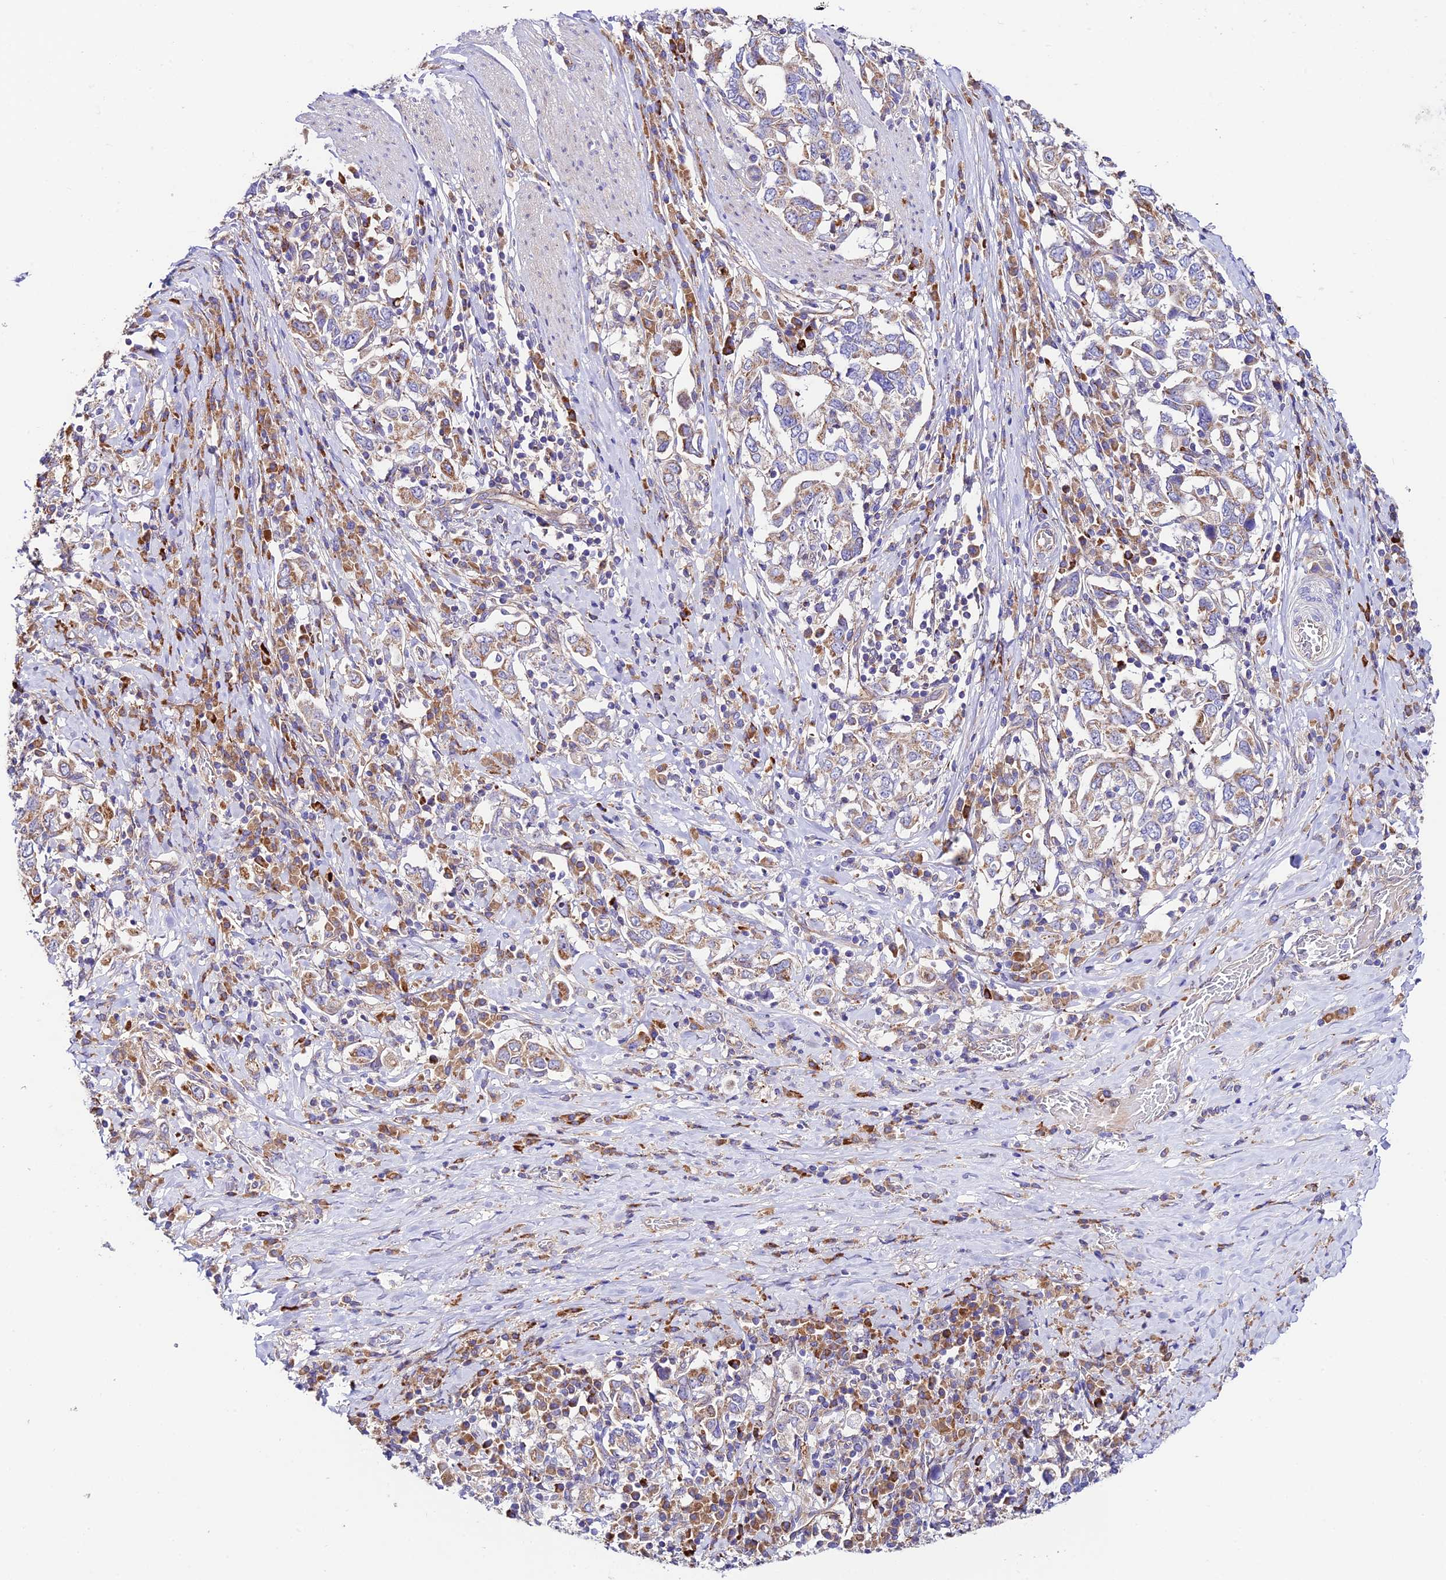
{"staining": {"intensity": "weak", "quantity": "25%-75%", "location": "cytoplasmic/membranous"}, "tissue": "stomach cancer", "cell_type": "Tumor cells", "image_type": "cancer", "snomed": [{"axis": "morphology", "description": "Adenocarcinoma, NOS"}, {"axis": "topography", "description": "Stomach, upper"}, {"axis": "topography", "description": "Stomach"}], "caption": "Stomach adenocarcinoma stained for a protein demonstrates weak cytoplasmic/membranous positivity in tumor cells.", "gene": "VPS13C", "patient": {"sex": "male", "age": 62}}